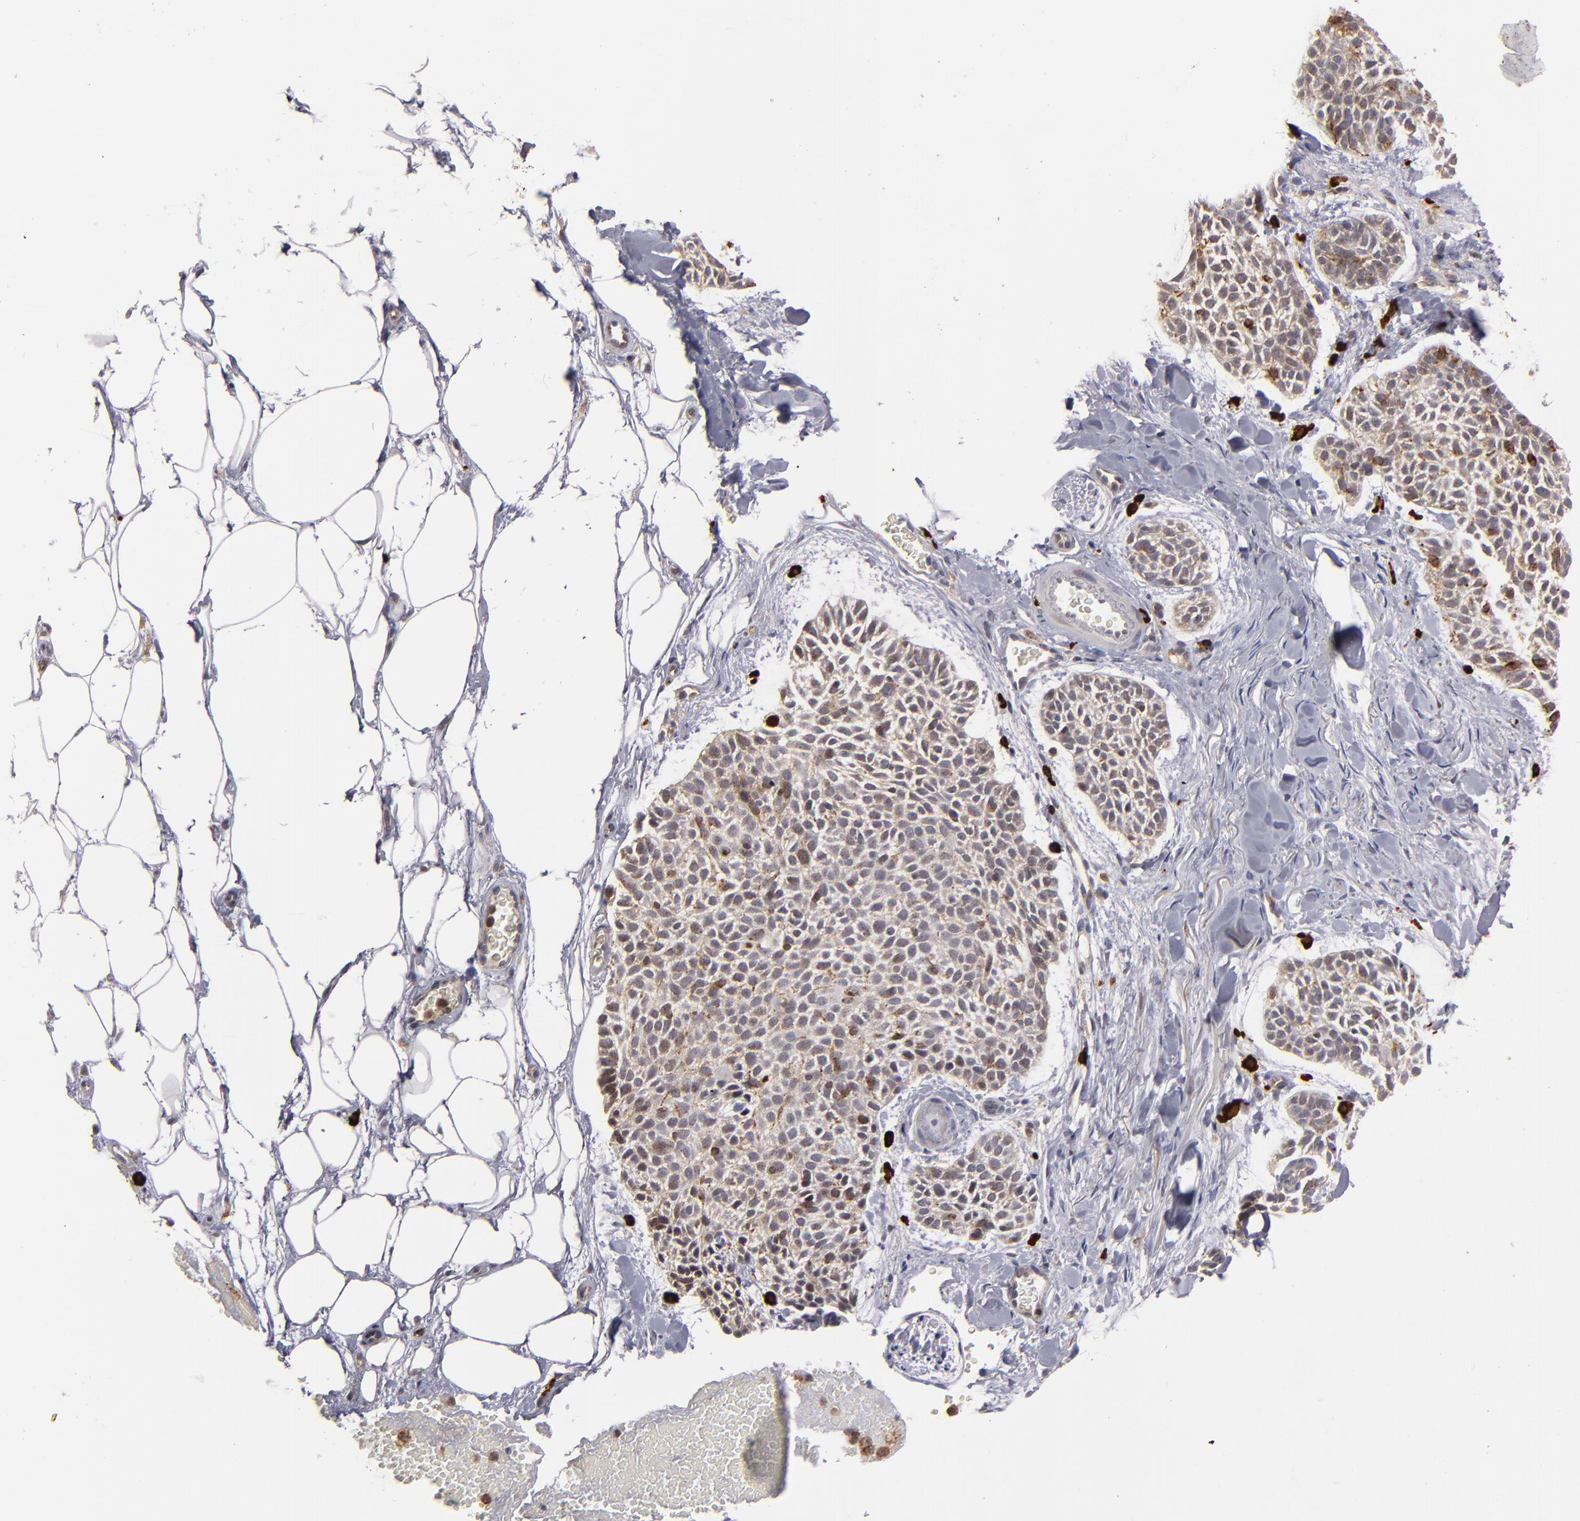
{"staining": {"intensity": "weak", "quantity": ">75%", "location": "cytoplasmic/membranous,nuclear"}, "tissue": "skin cancer", "cell_type": "Tumor cells", "image_type": "cancer", "snomed": [{"axis": "morphology", "description": "Normal tissue, NOS"}, {"axis": "morphology", "description": "Basal cell carcinoma"}, {"axis": "topography", "description": "Skin"}], "caption": "Immunohistochemistry of skin cancer (basal cell carcinoma) displays low levels of weak cytoplasmic/membranous and nuclear staining in approximately >75% of tumor cells. (IHC, brightfield microscopy, high magnification).", "gene": "STX3", "patient": {"sex": "female", "age": 70}}